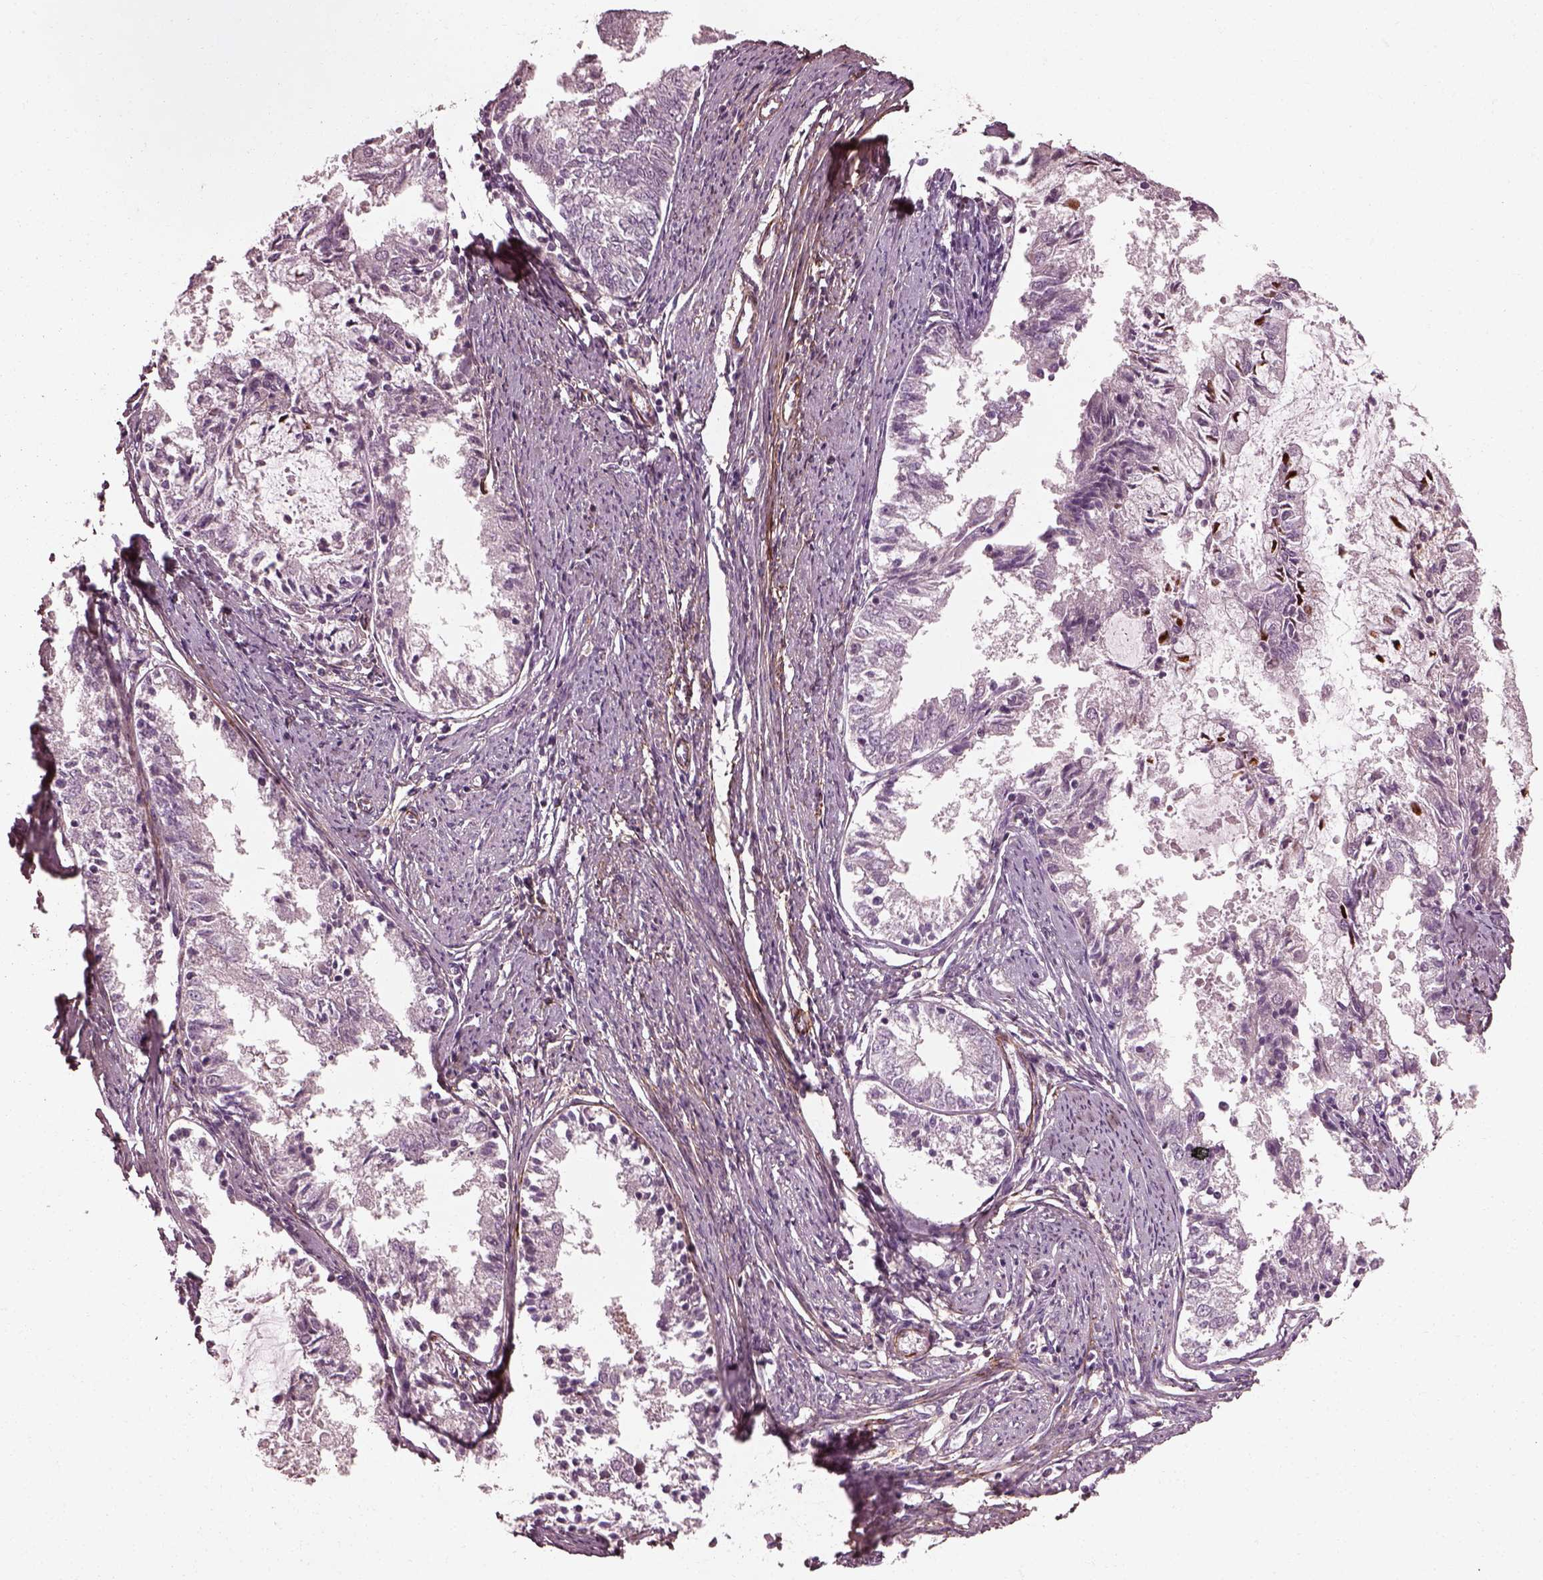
{"staining": {"intensity": "negative", "quantity": "none", "location": "none"}, "tissue": "endometrial cancer", "cell_type": "Tumor cells", "image_type": "cancer", "snomed": [{"axis": "morphology", "description": "Adenocarcinoma, NOS"}, {"axis": "topography", "description": "Endometrium"}], "caption": "Tumor cells show no significant protein expression in endometrial cancer.", "gene": "EFEMP1", "patient": {"sex": "female", "age": 57}}